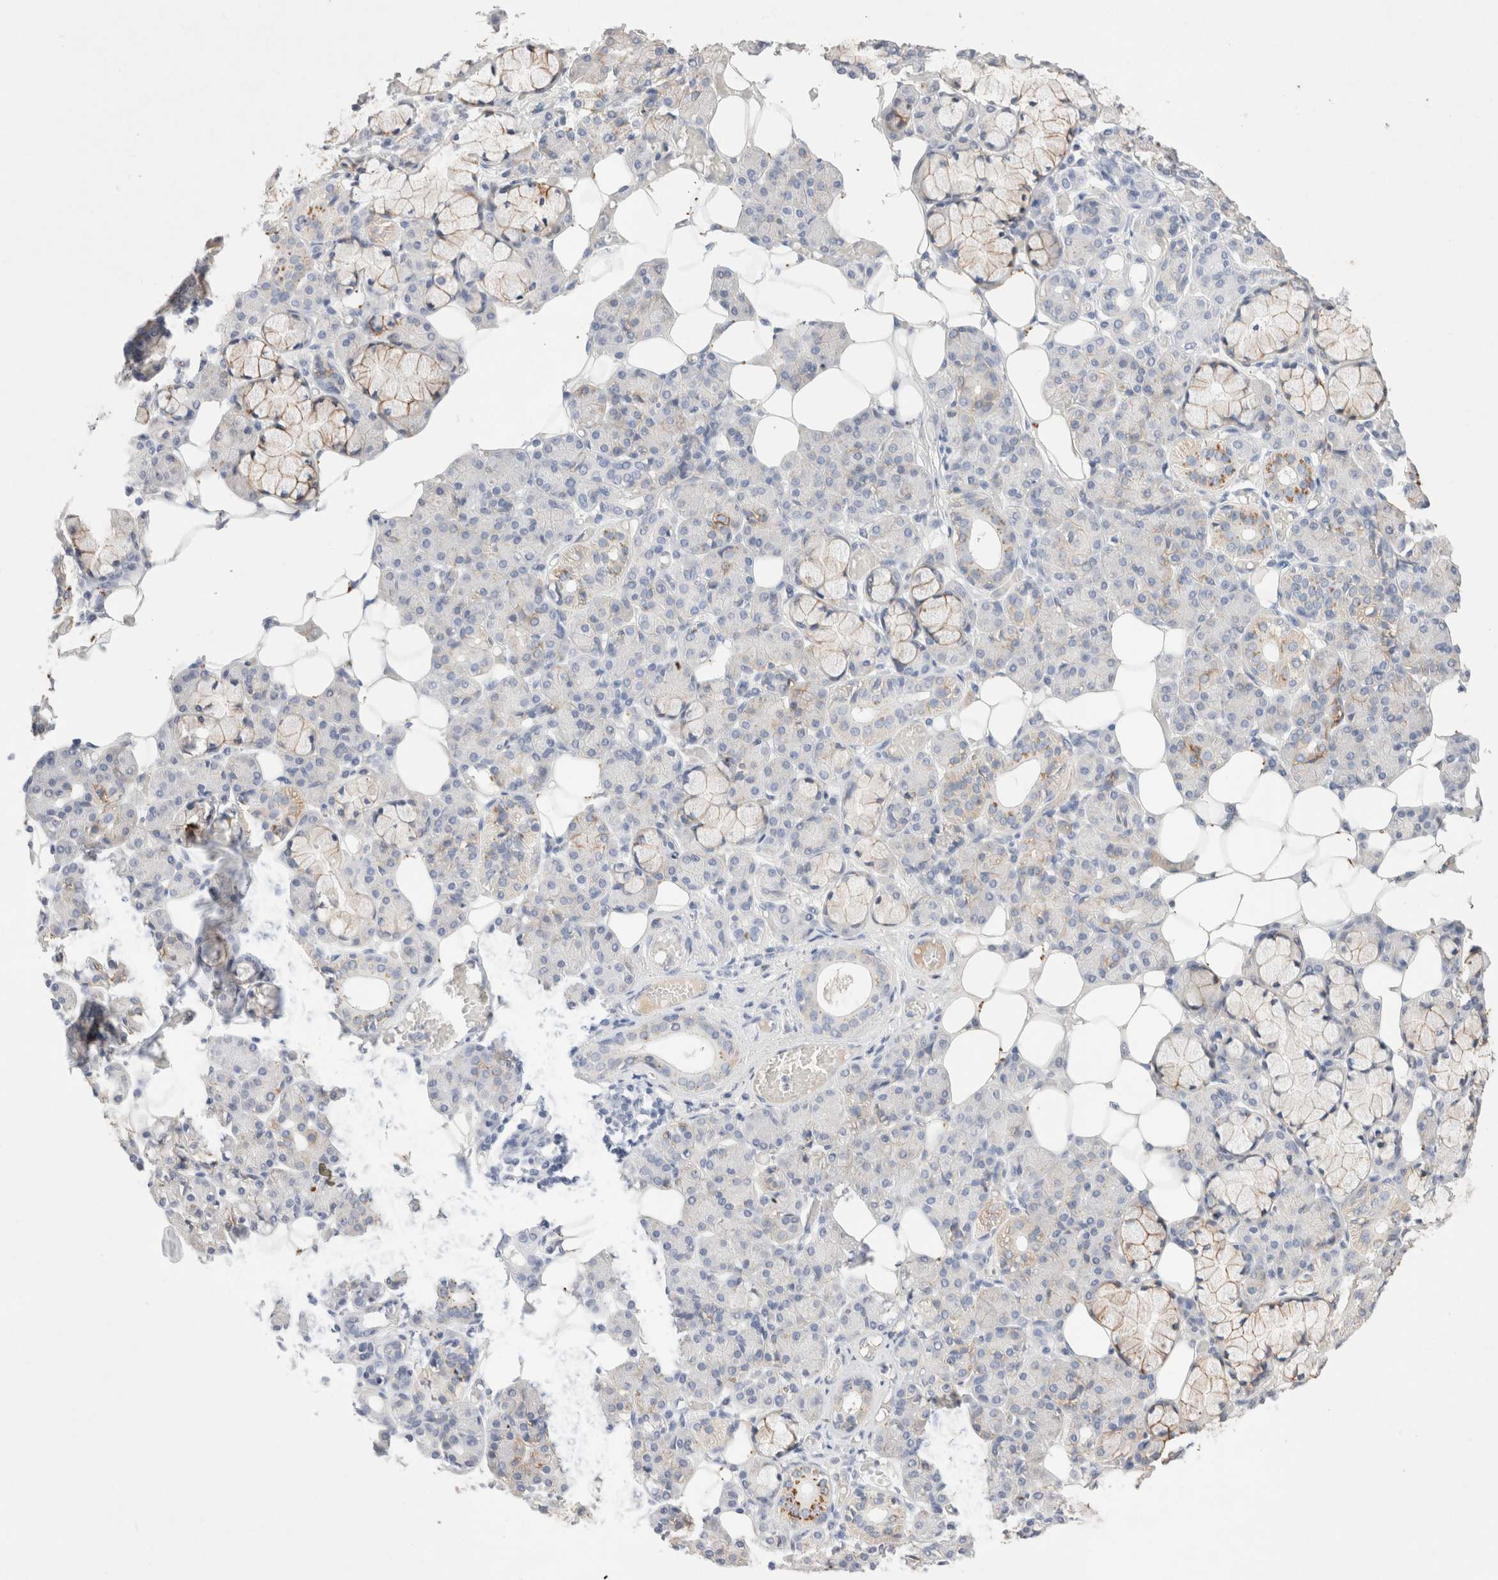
{"staining": {"intensity": "weak", "quantity": "<25%", "location": "cytoplasmic/membranous"}, "tissue": "salivary gland", "cell_type": "Glandular cells", "image_type": "normal", "snomed": [{"axis": "morphology", "description": "Normal tissue, NOS"}, {"axis": "topography", "description": "Salivary gland"}], "caption": "This is a photomicrograph of immunohistochemistry staining of benign salivary gland, which shows no positivity in glandular cells. (Stains: DAB immunohistochemistry (IHC) with hematoxylin counter stain, Microscopy: brightfield microscopy at high magnification).", "gene": "EPCAM", "patient": {"sex": "male", "age": 63}}